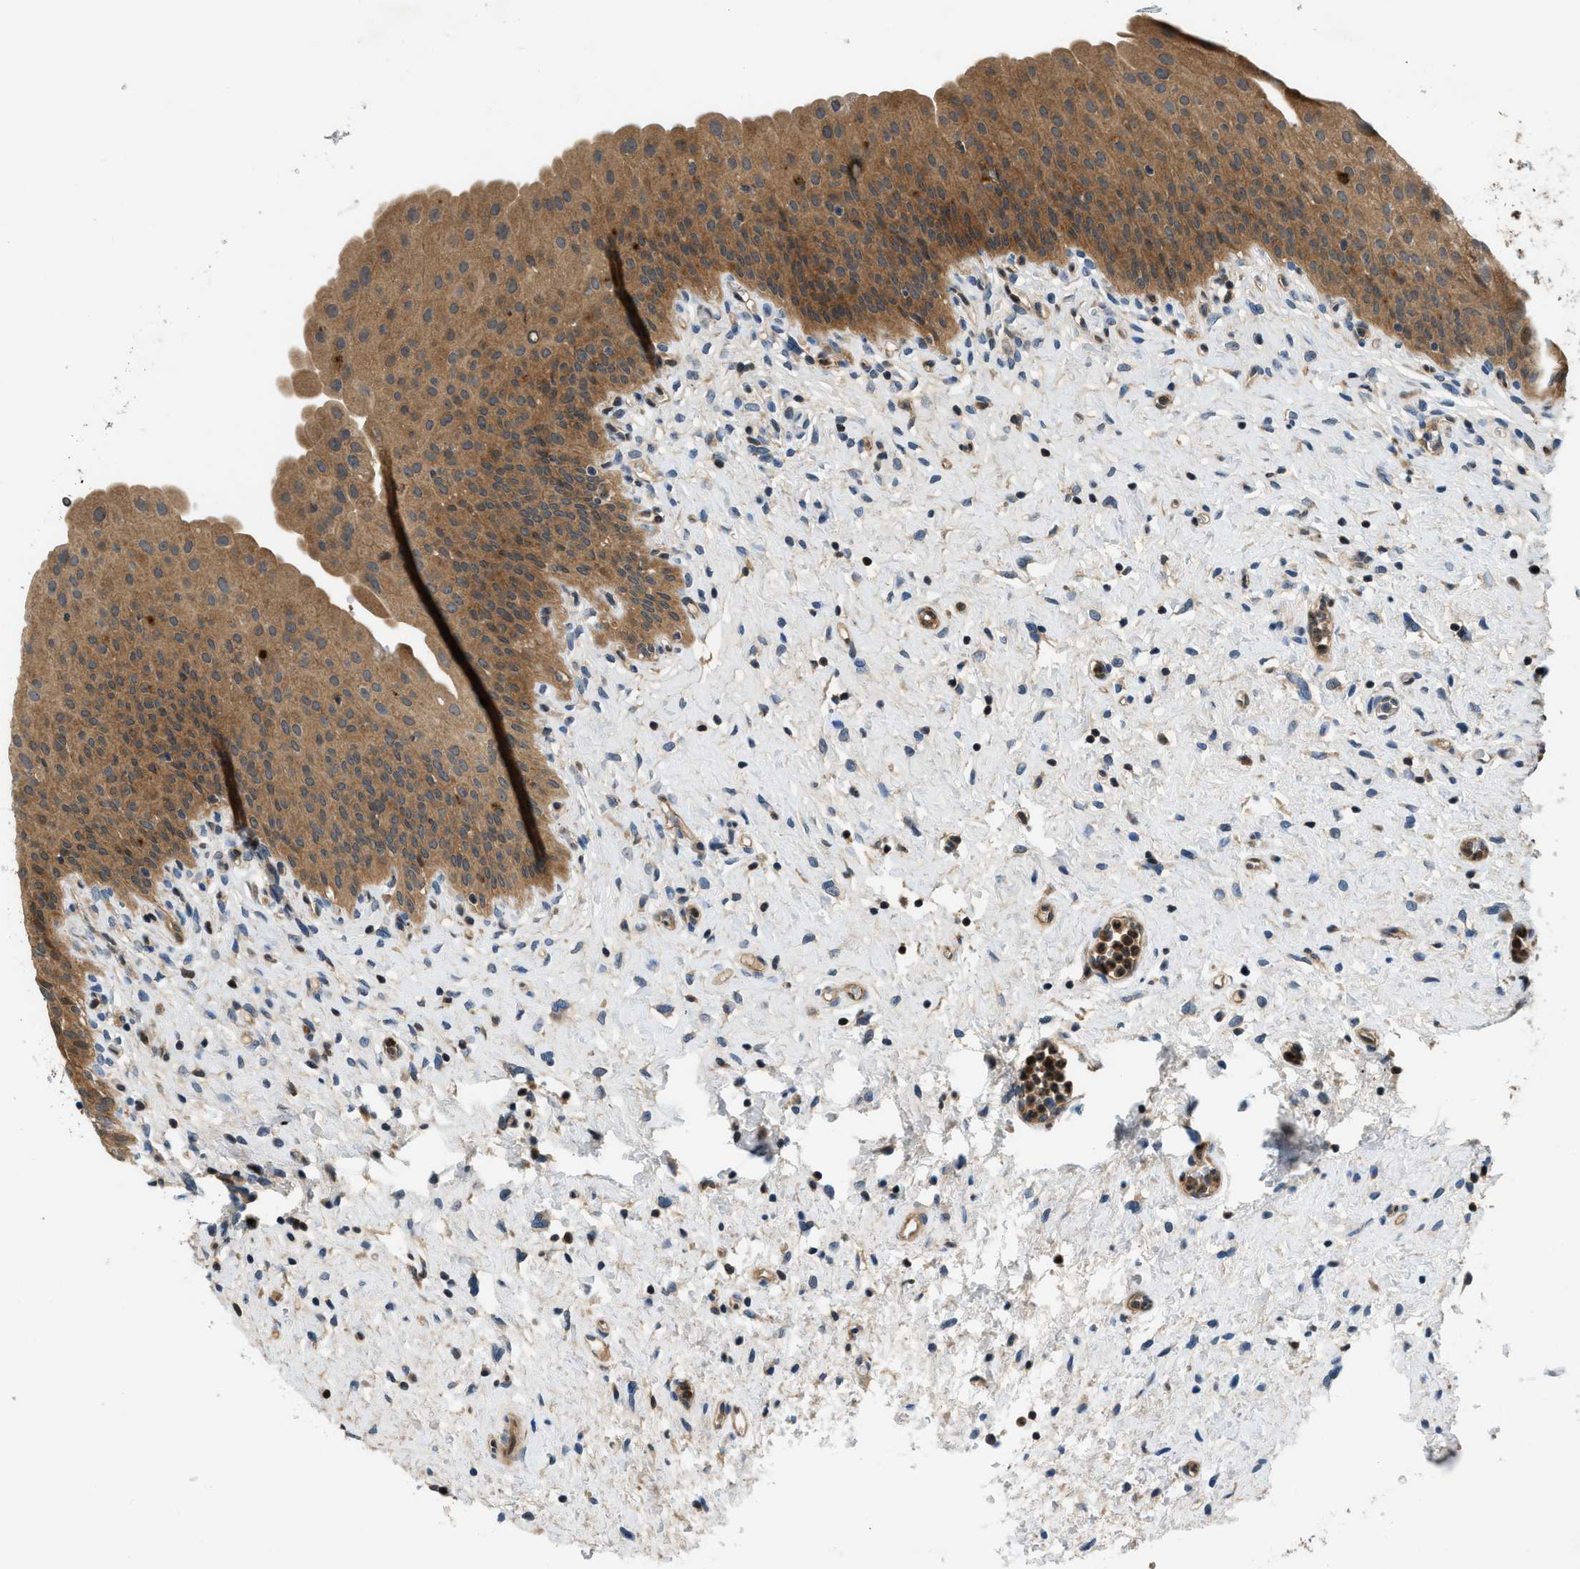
{"staining": {"intensity": "moderate", "quantity": ">75%", "location": "cytoplasmic/membranous"}, "tissue": "urinary bladder", "cell_type": "Urothelial cells", "image_type": "normal", "snomed": [{"axis": "morphology", "description": "Normal tissue, NOS"}, {"axis": "topography", "description": "Urinary bladder"}], "caption": "IHC photomicrograph of normal human urinary bladder stained for a protein (brown), which exhibits medium levels of moderate cytoplasmic/membranous expression in about >75% of urothelial cells.", "gene": "GPR31", "patient": {"sex": "male", "age": 46}}